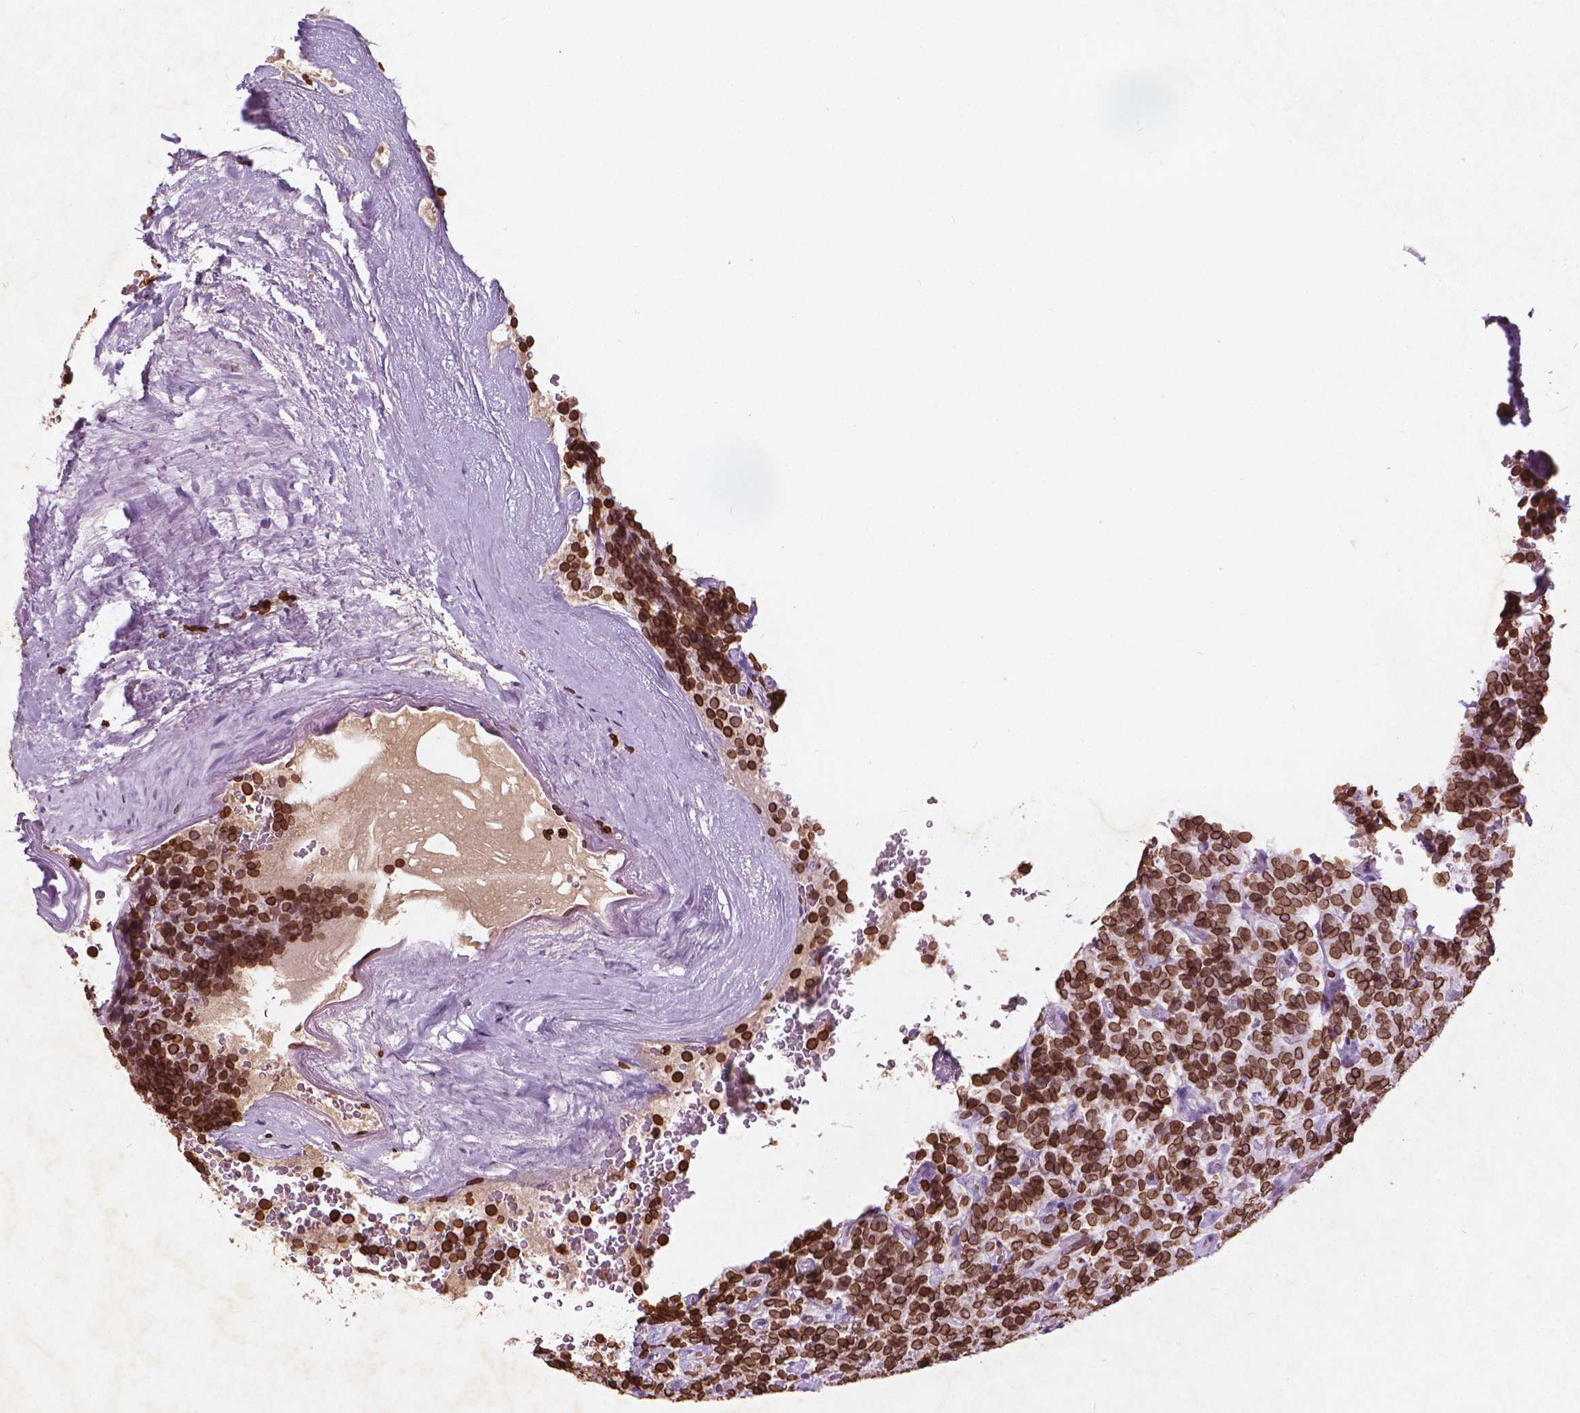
{"staining": {"intensity": "strong", "quantity": ">75%", "location": "cytoplasmic/membranous,nuclear"}, "tissue": "carcinoid", "cell_type": "Tumor cells", "image_type": "cancer", "snomed": [{"axis": "morphology", "description": "Carcinoid, malignant, NOS"}, {"axis": "topography", "description": "Pancreas"}], "caption": "Carcinoid stained with a protein marker displays strong staining in tumor cells.", "gene": "LMNB1", "patient": {"sex": "male", "age": 36}}